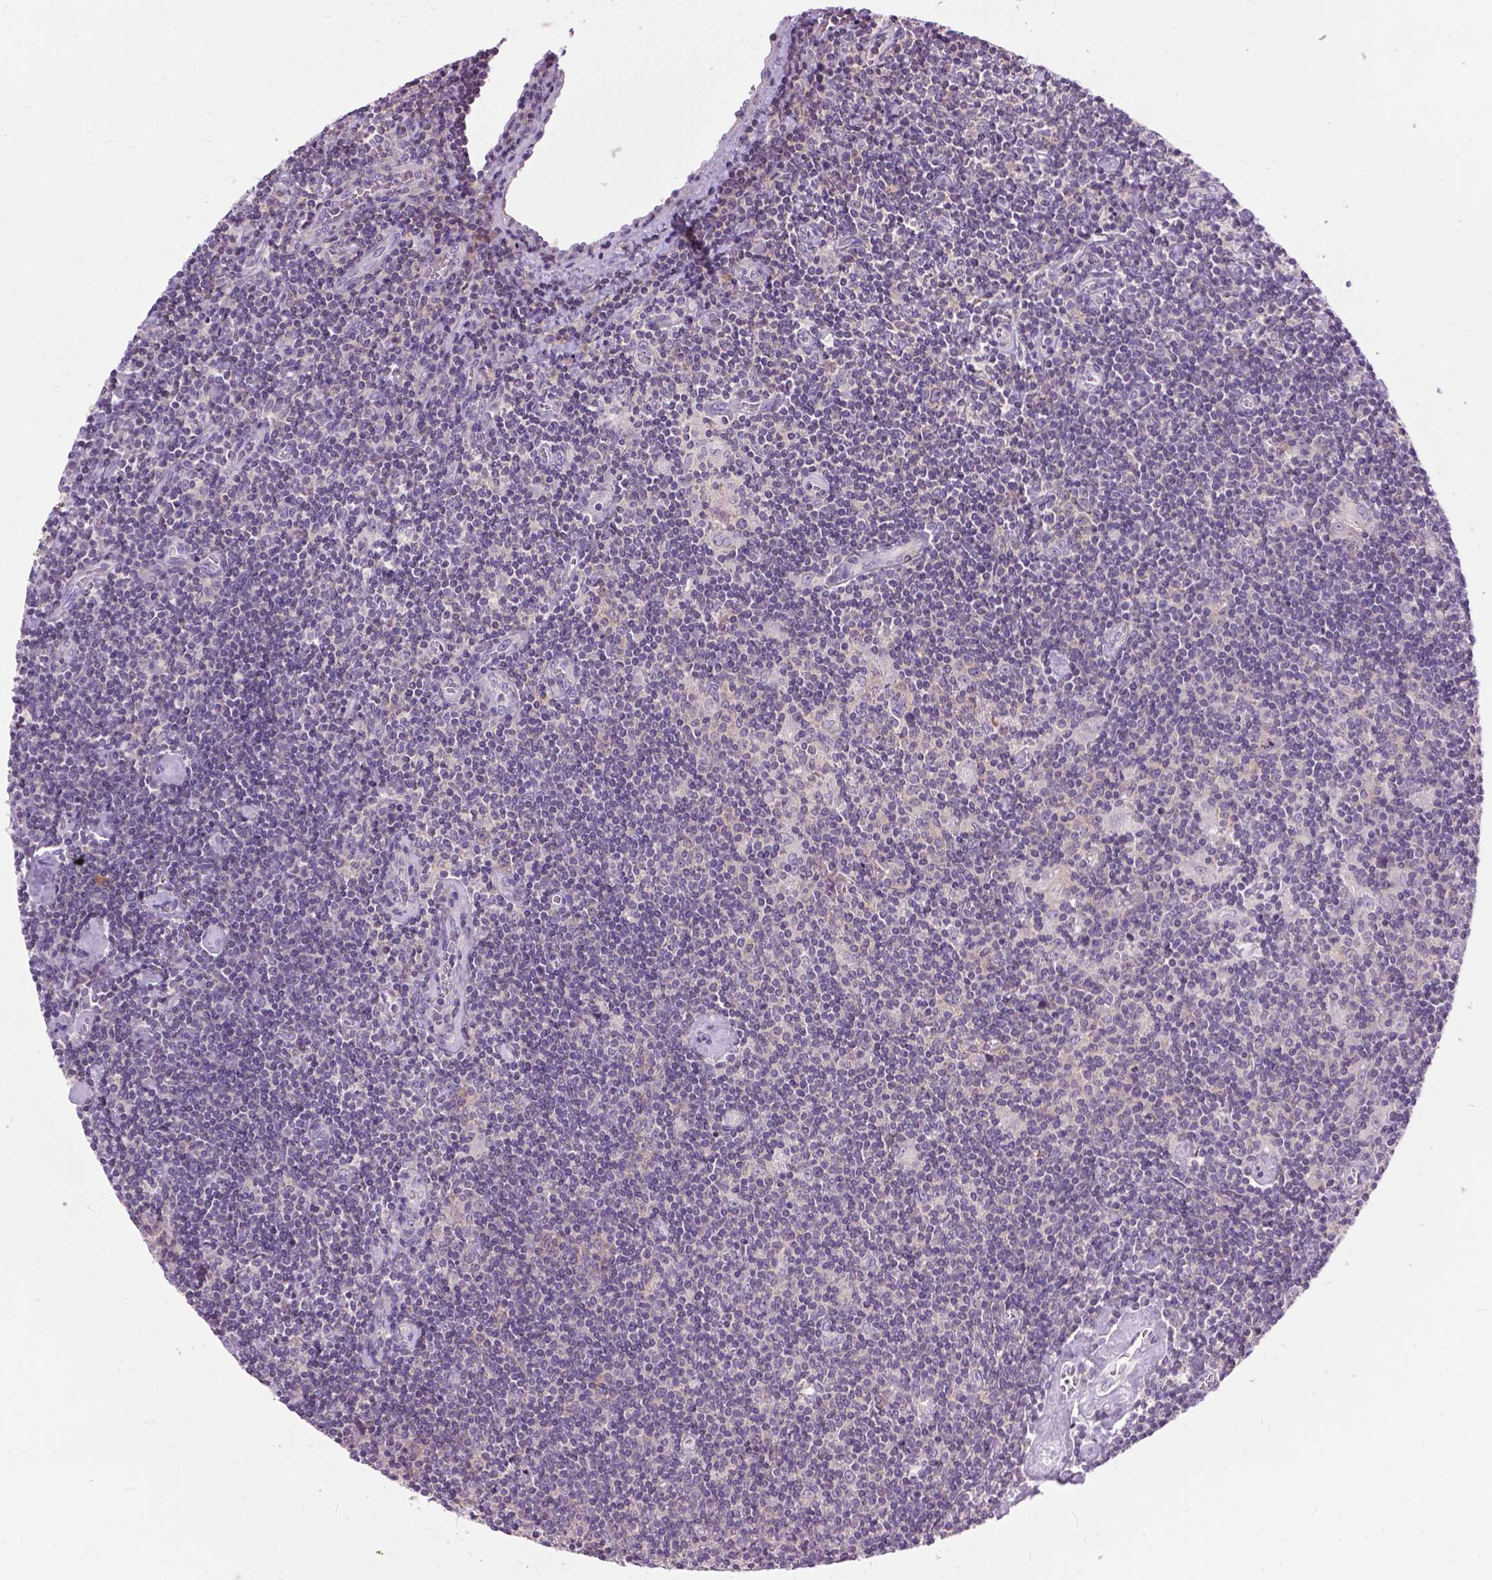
{"staining": {"intensity": "negative", "quantity": "none", "location": "none"}, "tissue": "lymphoma", "cell_type": "Tumor cells", "image_type": "cancer", "snomed": [{"axis": "morphology", "description": "Hodgkin's disease, NOS"}, {"axis": "topography", "description": "Lymph node"}], "caption": "DAB (3,3'-diaminobenzidine) immunohistochemical staining of Hodgkin's disease displays no significant staining in tumor cells.", "gene": "JAK3", "patient": {"sex": "male", "age": 40}}